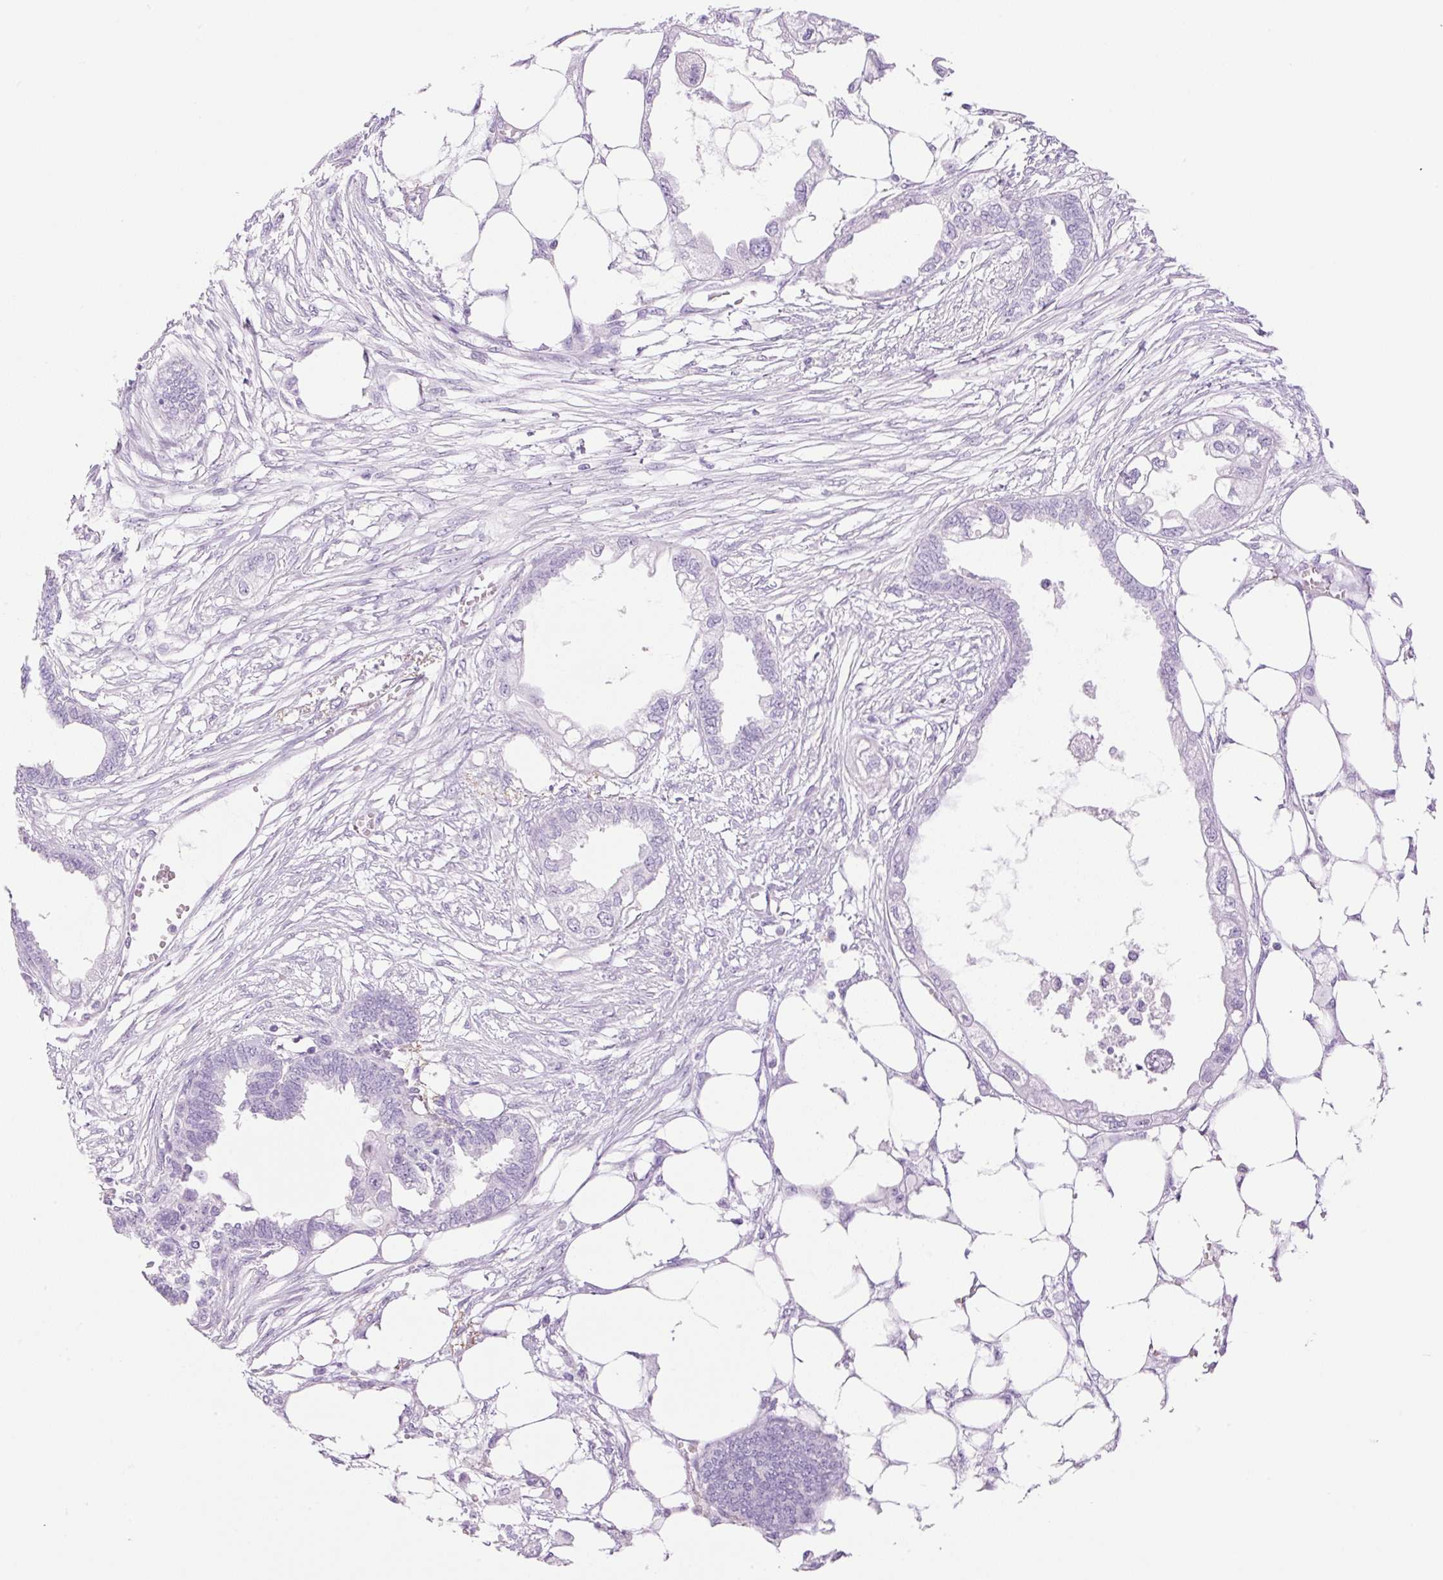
{"staining": {"intensity": "negative", "quantity": "none", "location": "none"}, "tissue": "endometrial cancer", "cell_type": "Tumor cells", "image_type": "cancer", "snomed": [{"axis": "morphology", "description": "Adenocarcinoma, NOS"}, {"axis": "morphology", "description": "Adenocarcinoma, metastatic, NOS"}, {"axis": "topography", "description": "Adipose tissue"}, {"axis": "topography", "description": "Endometrium"}], "caption": "A histopathology image of human adenocarcinoma (endometrial) is negative for staining in tumor cells.", "gene": "SP140L", "patient": {"sex": "female", "age": 67}}